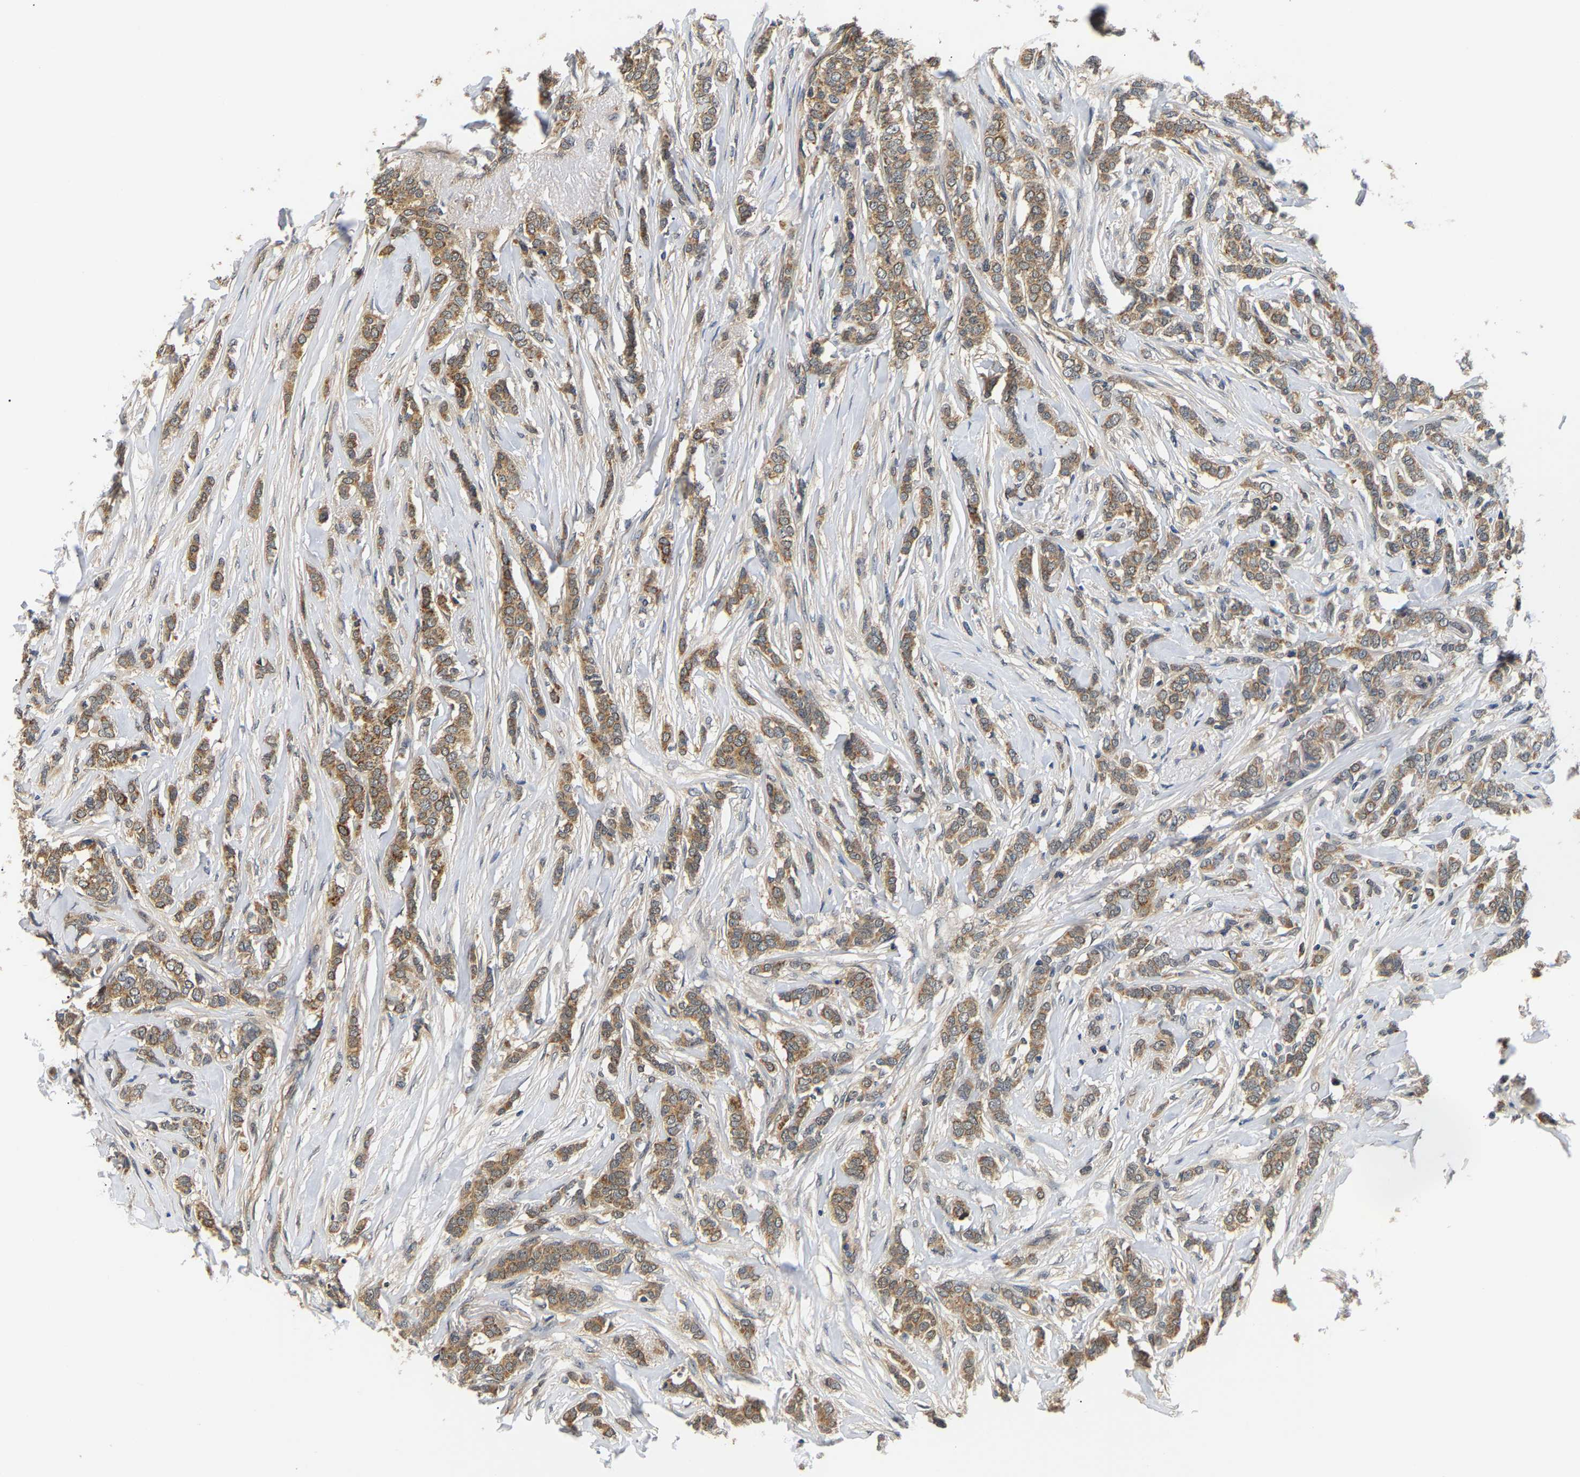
{"staining": {"intensity": "moderate", "quantity": ">75%", "location": "cytoplasmic/membranous"}, "tissue": "breast cancer", "cell_type": "Tumor cells", "image_type": "cancer", "snomed": [{"axis": "morphology", "description": "Lobular carcinoma"}, {"axis": "topography", "description": "Skin"}, {"axis": "topography", "description": "Breast"}], "caption": "Approximately >75% of tumor cells in lobular carcinoma (breast) display moderate cytoplasmic/membranous protein positivity as visualized by brown immunohistochemical staining.", "gene": "ARHGEF12", "patient": {"sex": "female", "age": 46}}